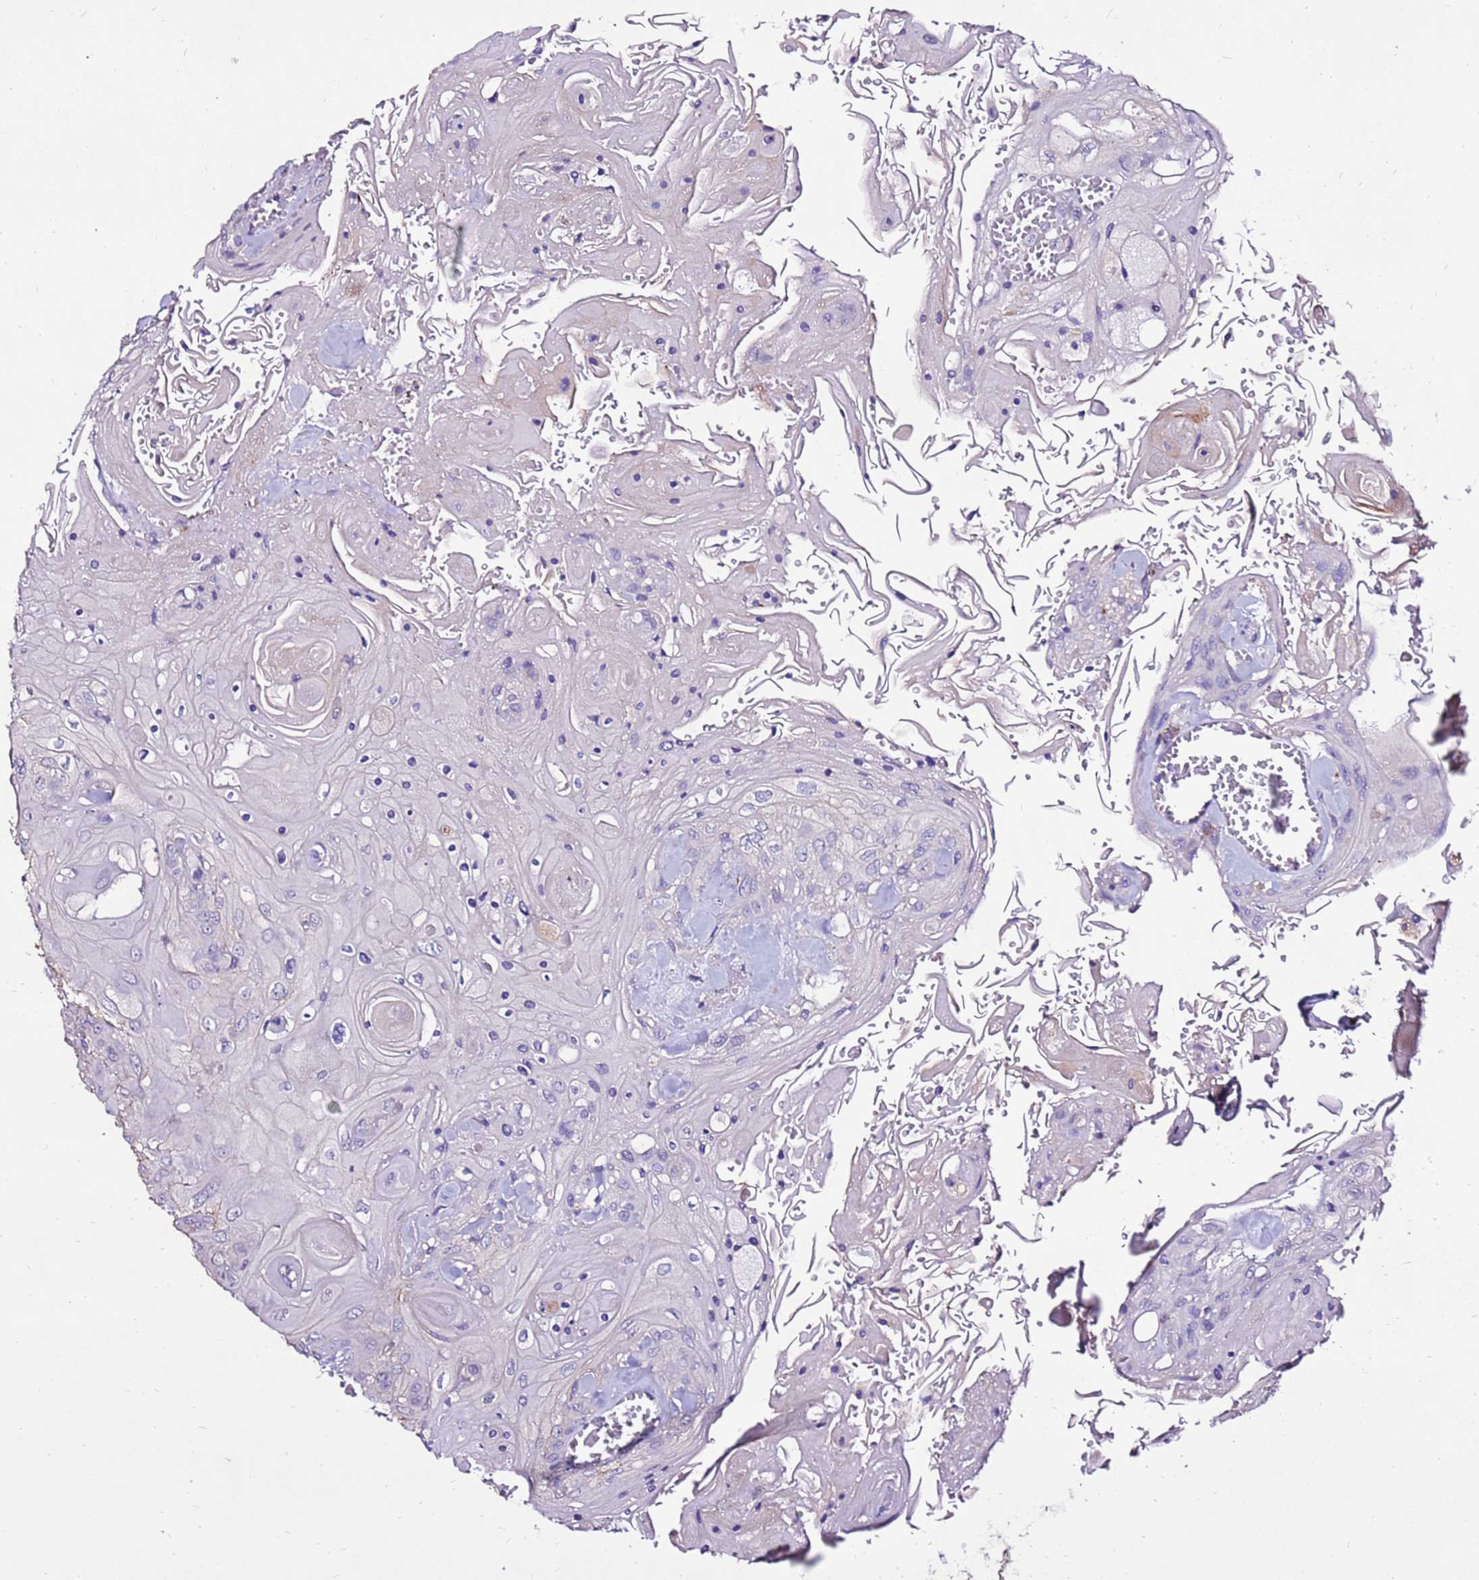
{"staining": {"intensity": "negative", "quantity": "none", "location": "none"}, "tissue": "head and neck cancer", "cell_type": "Tumor cells", "image_type": "cancer", "snomed": [{"axis": "morphology", "description": "Squamous cell carcinoma, NOS"}, {"axis": "topography", "description": "Head-Neck"}], "caption": "Squamous cell carcinoma (head and neck) was stained to show a protein in brown. There is no significant expression in tumor cells.", "gene": "TMEM106C", "patient": {"sex": "female", "age": 43}}